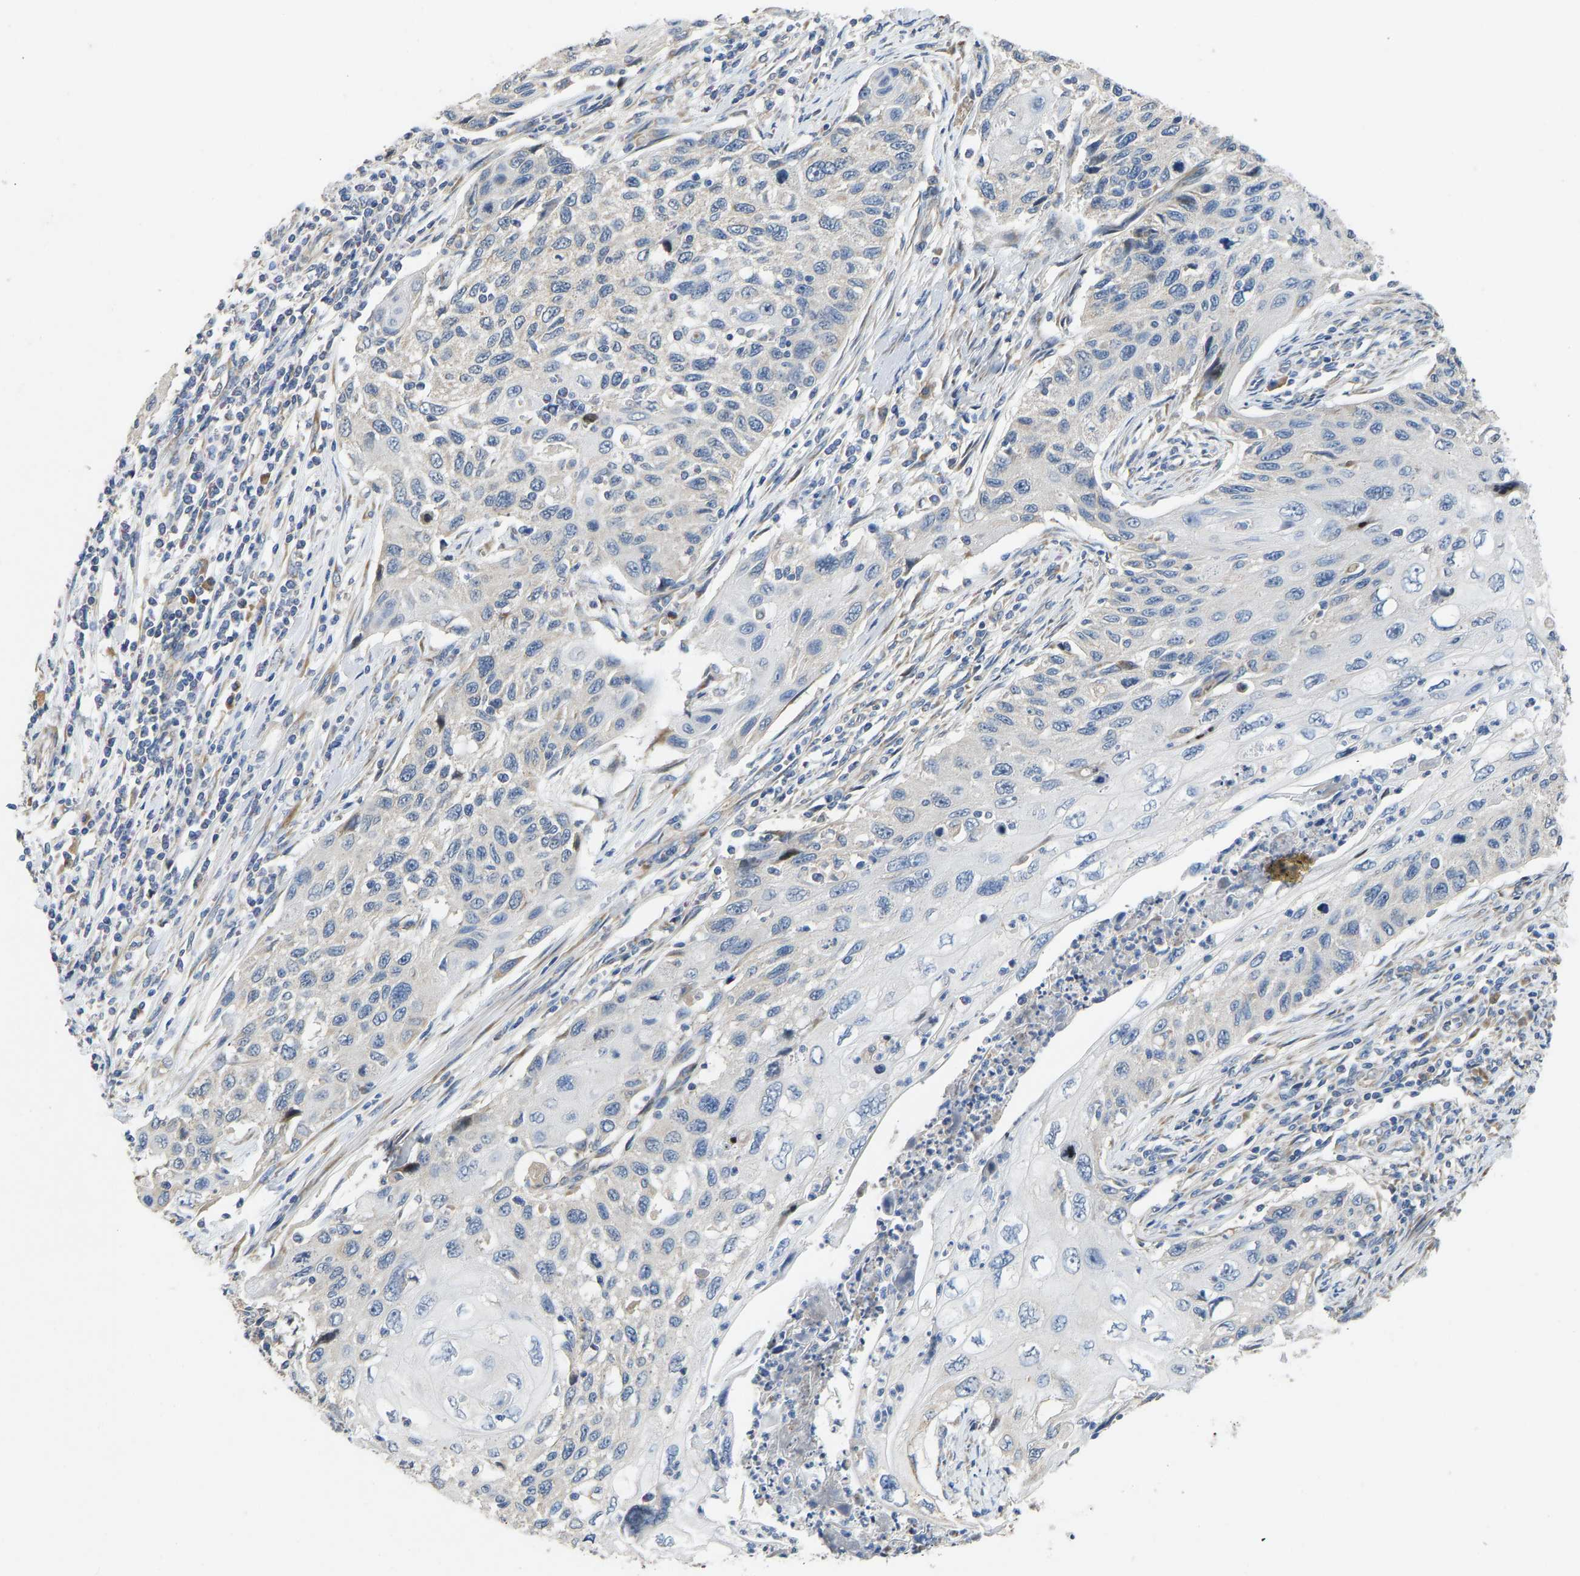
{"staining": {"intensity": "negative", "quantity": "none", "location": "none"}, "tissue": "cervical cancer", "cell_type": "Tumor cells", "image_type": "cancer", "snomed": [{"axis": "morphology", "description": "Squamous cell carcinoma, NOS"}, {"axis": "topography", "description": "Cervix"}], "caption": "Image shows no protein expression in tumor cells of cervical squamous cell carcinoma tissue. The staining is performed using DAB brown chromogen with nuclei counter-stained in using hematoxylin.", "gene": "TMEM150A", "patient": {"sex": "female", "age": 70}}